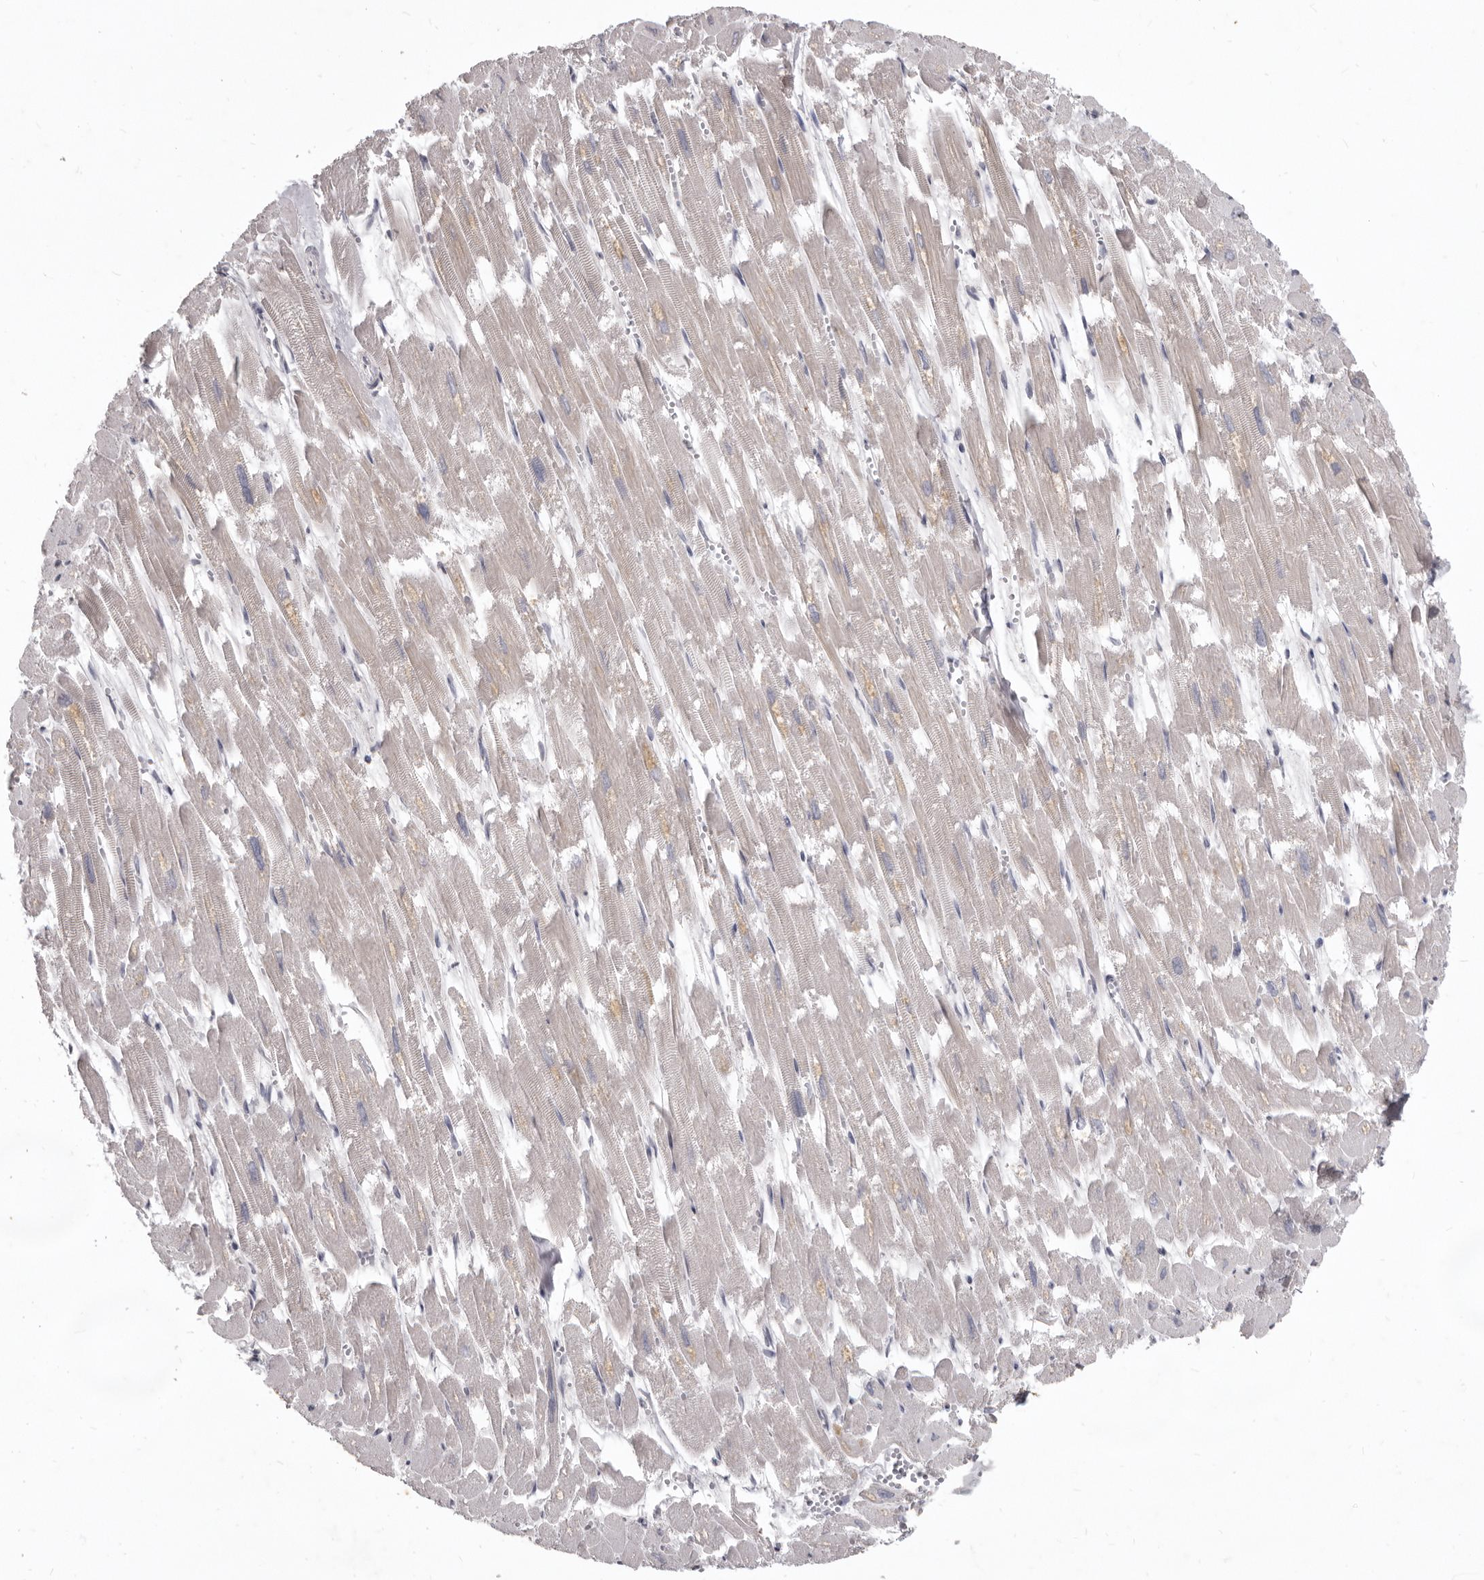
{"staining": {"intensity": "negative", "quantity": "none", "location": "none"}, "tissue": "heart muscle", "cell_type": "Cardiomyocytes", "image_type": "normal", "snomed": [{"axis": "morphology", "description": "Normal tissue, NOS"}, {"axis": "topography", "description": "Heart"}], "caption": "This photomicrograph is of benign heart muscle stained with IHC to label a protein in brown with the nuclei are counter-stained blue. There is no staining in cardiomyocytes.", "gene": "SULT1E1", "patient": {"sex": "male", "age": 54}}